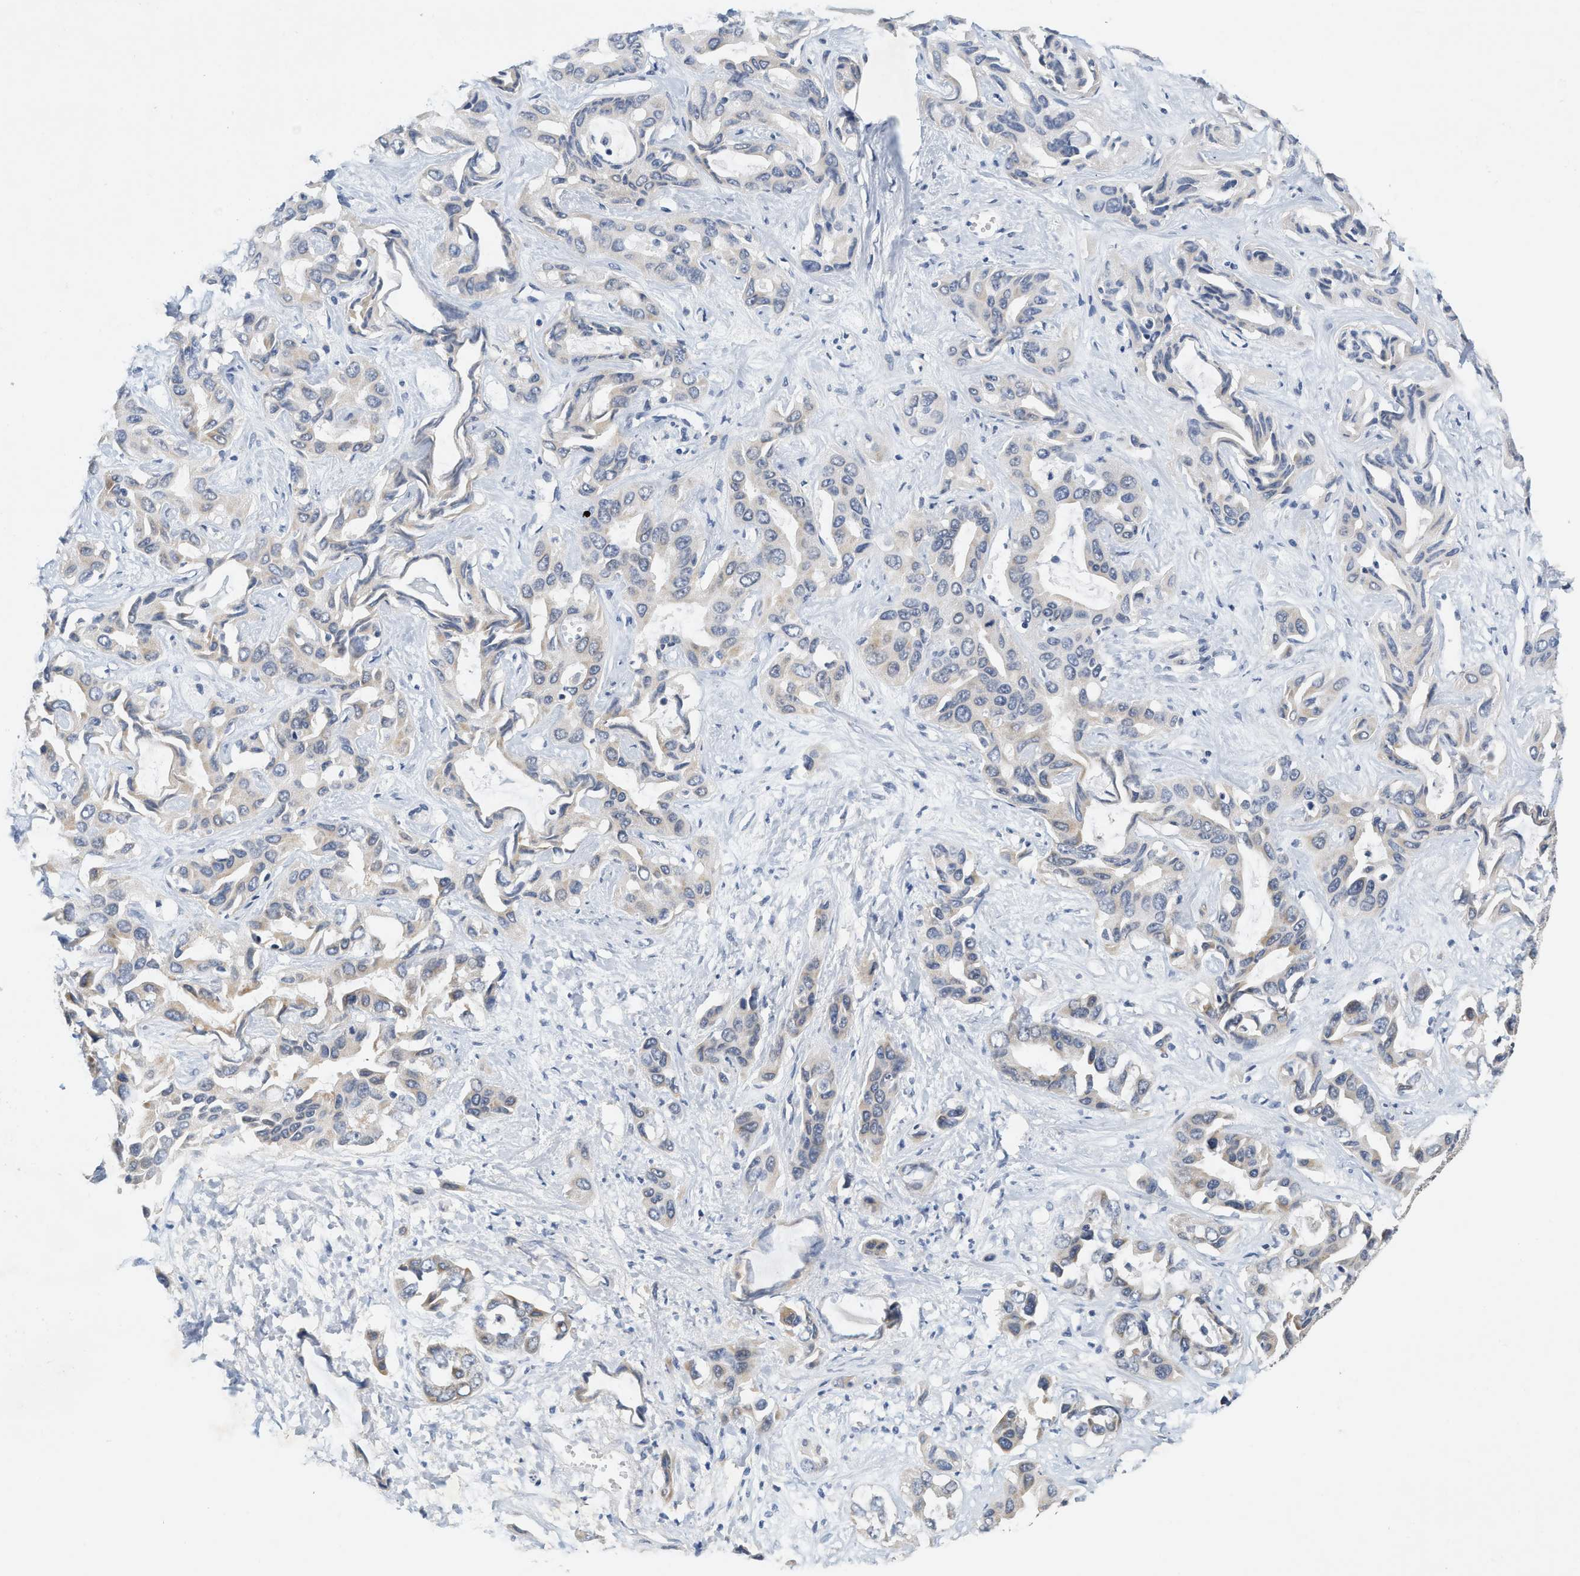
{"staining": {"intensity": "negative", "quantity": "none", "location": "none"}, "tissue": "liver cancer", "cell_type": "Tumor cells", "image_type": "cancer", "snomed": [{"axis": "morphology", "description": "Cholangiocarcinoma"}, {"axis": "topography", "description": "Liver"}], "caption": "Immunohistochemistry image of neoplastic tissue: liver cancer stained with DAB (3,3'-diaminobenzidine) shows no significant protein positivity in tumor cells.", "gene": "GIGYF1", "patient": {"sex": "female", "age": 52}}